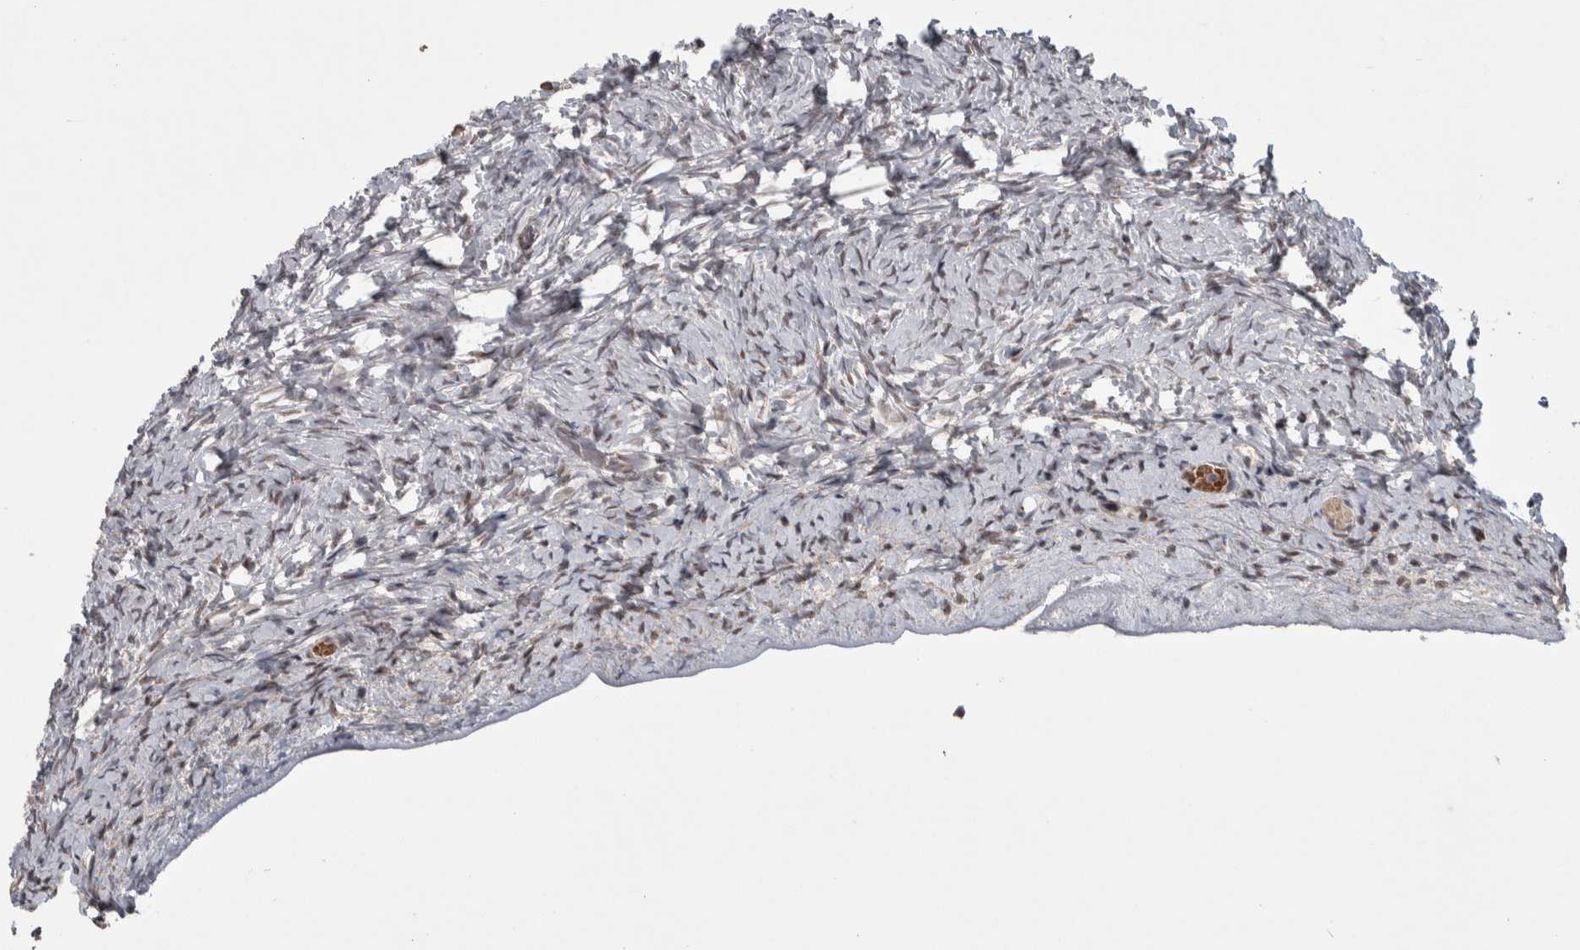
{"staining": {"intensity": "weak", "quantity": "<25%", "location": "nuclear"}, "tissue": "ovary", "cell_type": "Follicle cells", "image_type": "normal", "snomed": [{"axis": "morphology", "description": "Normal tissue, NOS"}, {"axis": "topography", "description": "Ovary"}], "caption": "Immunohistochemistry histopathology image of unremarkable ovary: human ovary stained with DAB displays no significant protein expression in follicle cells.", "gene": "ZNF592", "patient": {"sex": "female", "age": 27}}